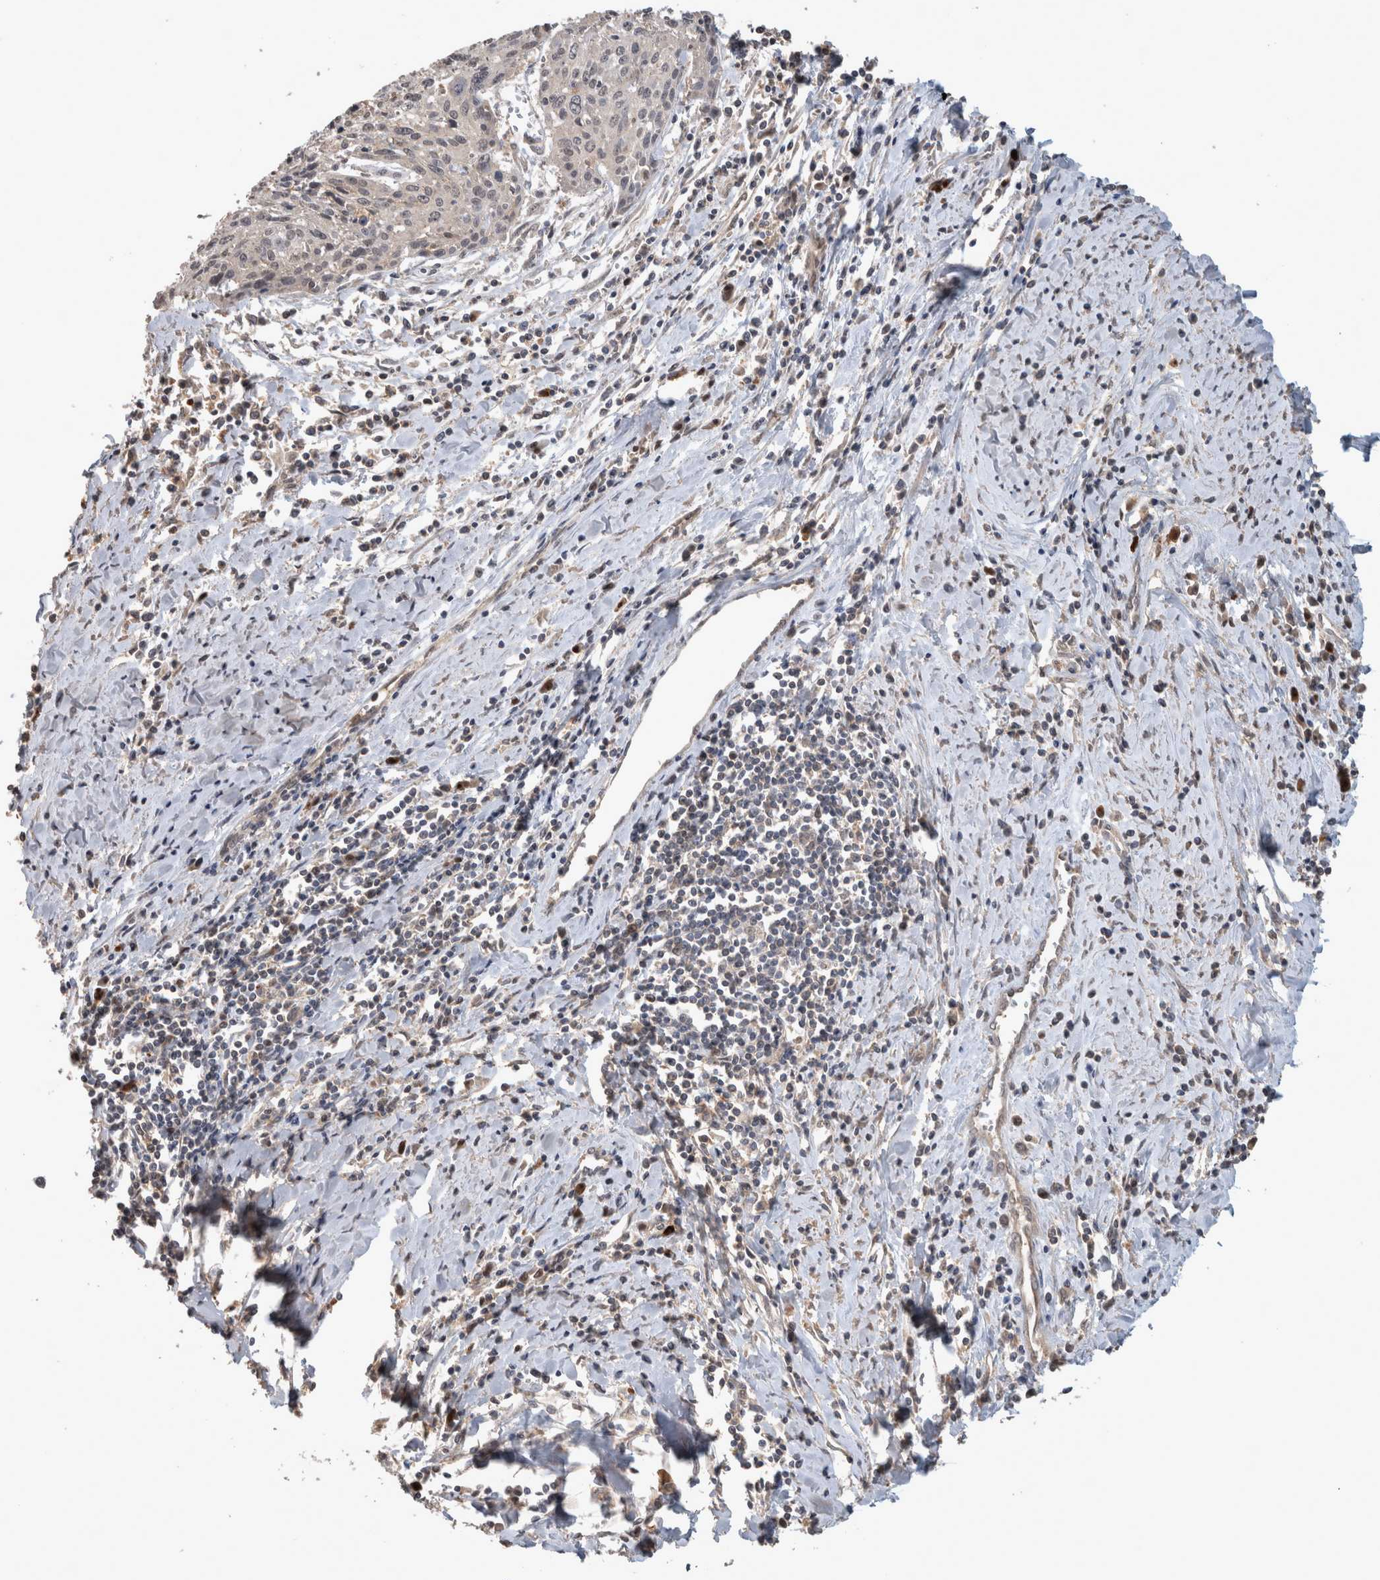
{"staining": {"intensity": "weak", "quantity": "25%-75%", "location": "cytoplasmic/membranous,nuclear"}, "tissue": "cervical cancer", "cell_type": "Tumor cells", "image_type": "cancer", "snomed": [{"axis": "morphology", "description": "Squamous cell carcinoma, NOS"}, {"axis": "topography", "description": "Cervix"}], "caption": "Tumor cells exhibit low levels of weak cytoplasmic/membranous and nuclear expression in about 25%-75% of cells in cervical cancer.", "gene": "OTUD7B", "patient": {"sex": "female", "age": 51}}